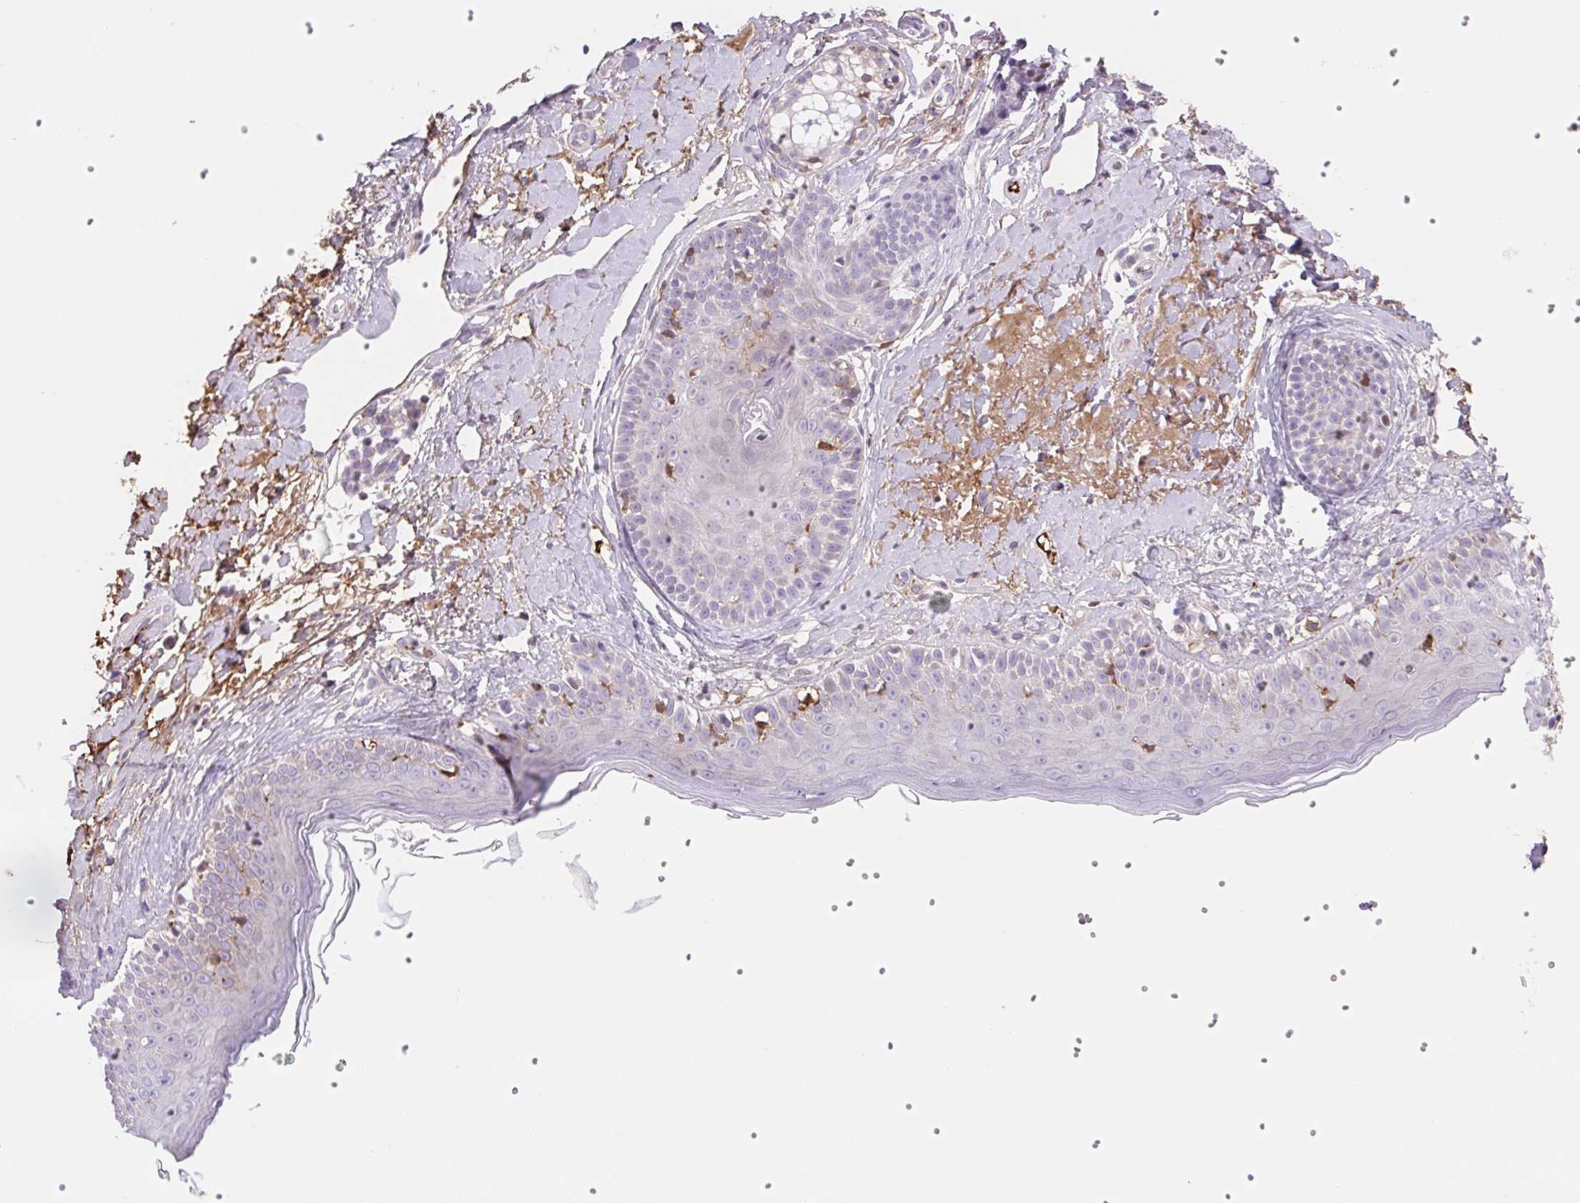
{"staining": {"intensity": "negative", "quantity": "none", "location": "none"}, "tissue": "skin", "cell_type": "Fibroblasts", "image_type": "normal", "snomed": [{"axis": "morphology", "description": "Normal tissue, NOS"}, {"axis": "topography", "description": "Skin"}], "caption": "Immunohistochemical staining of unremarkable skin reveals no significant expression in fibroblasts. (DAB (3,3'-diaminobenzidine) IHC, high magnification).", "gene": "TPRG1", "patient": {"sex": "male", "age": 73}}